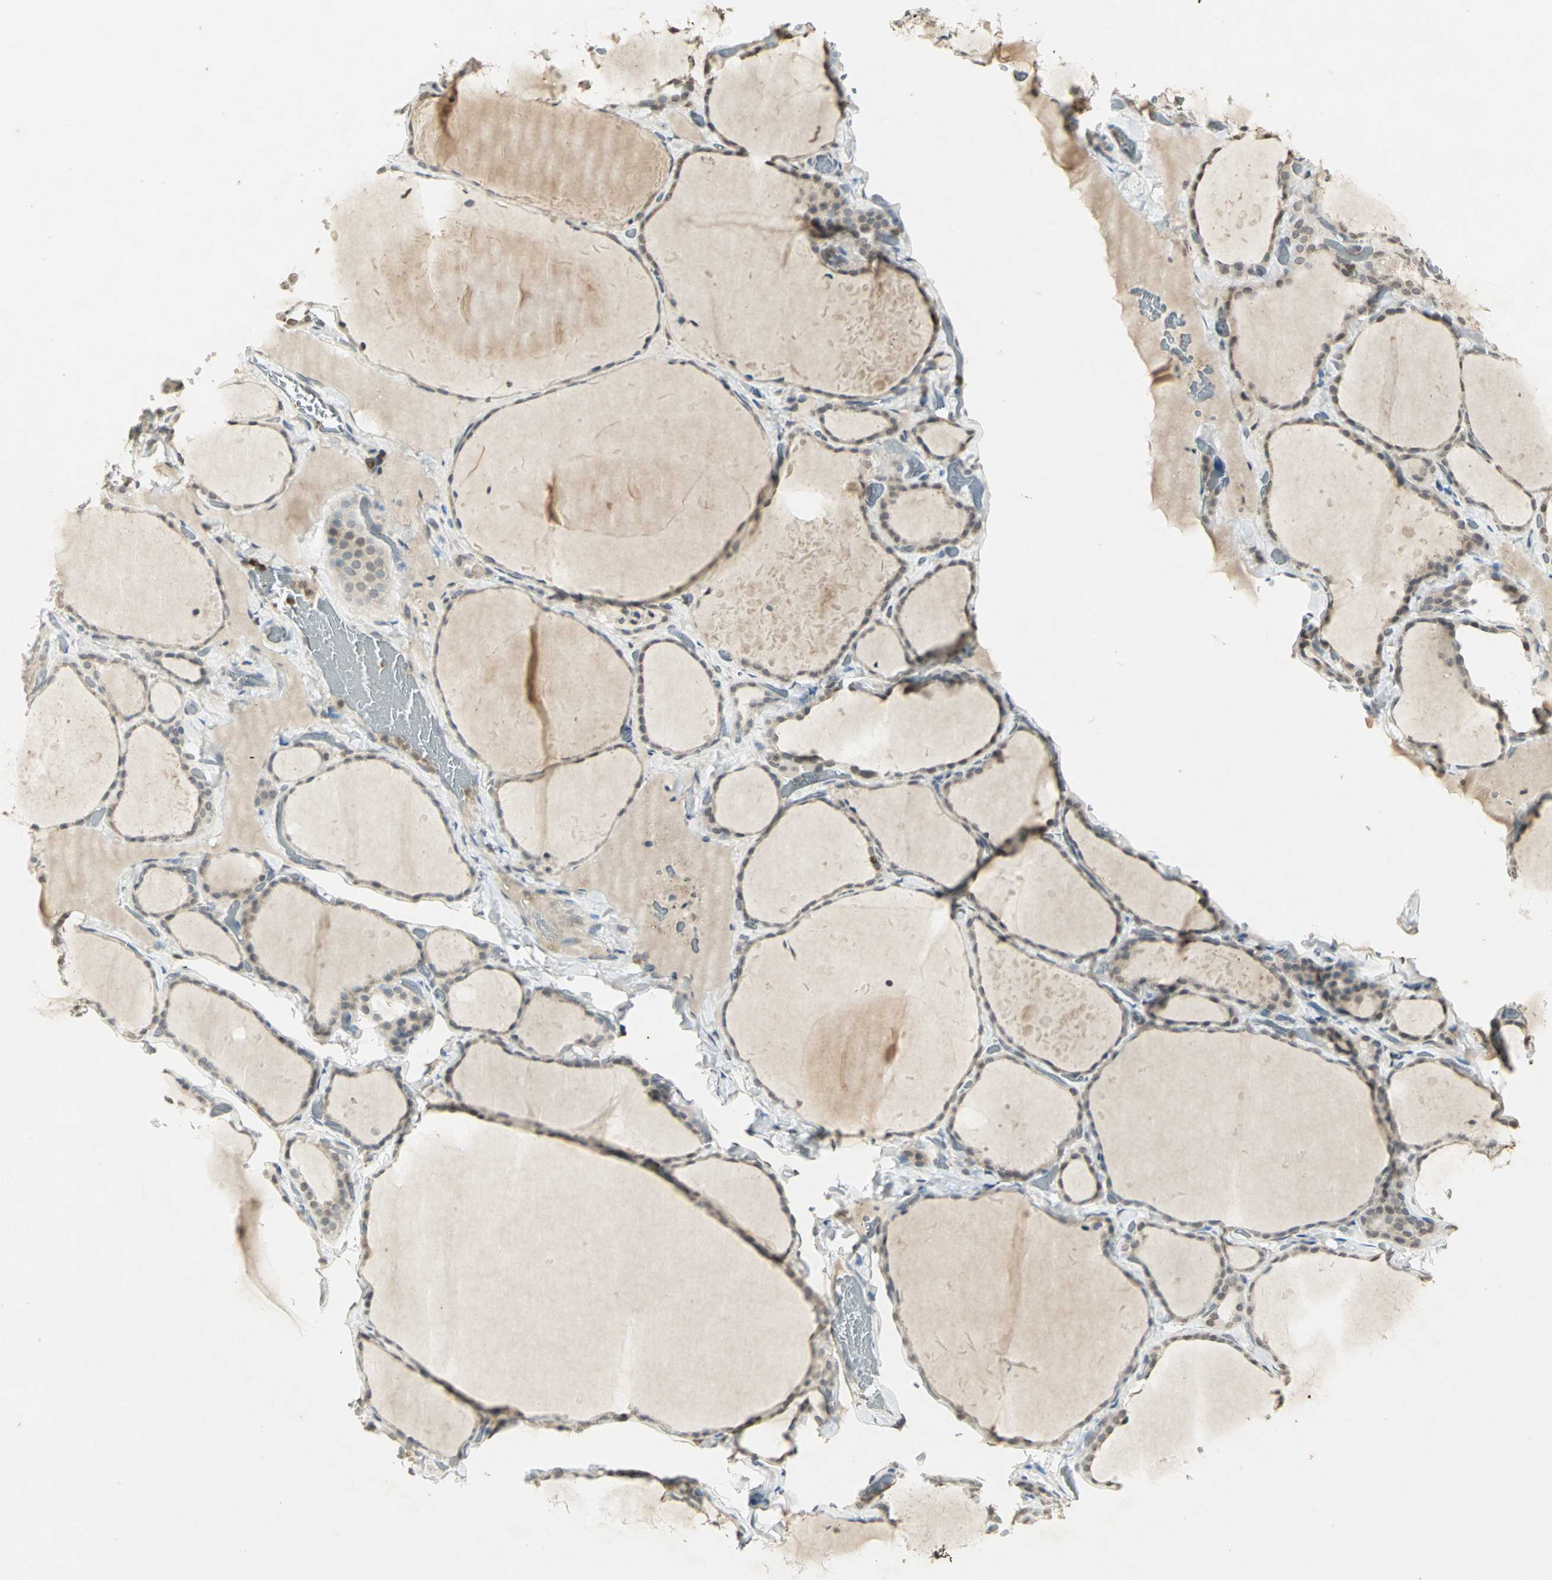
{"staining": {"intensity": "strong", "quantity": "<25%", "location": "cytoplasmic/membranous"}, "tissue": "thyroid gland", "cell_type": "Glandular cells", "image_type": "normal", "snomed": [{"axis": "morphology", "description": "Normal tissue, NOS"}, {"axis": "topography", "description": "Thyroid gland"}], "caption": "Immunohistochemical staining of benign thyroid gland demonstrates <25% levels of strong cytoplasmic/membranous protein staining in approximately <25% of glandular cells.", "gene": "IL16", "patient": {"sex": "female", "age": 22}}